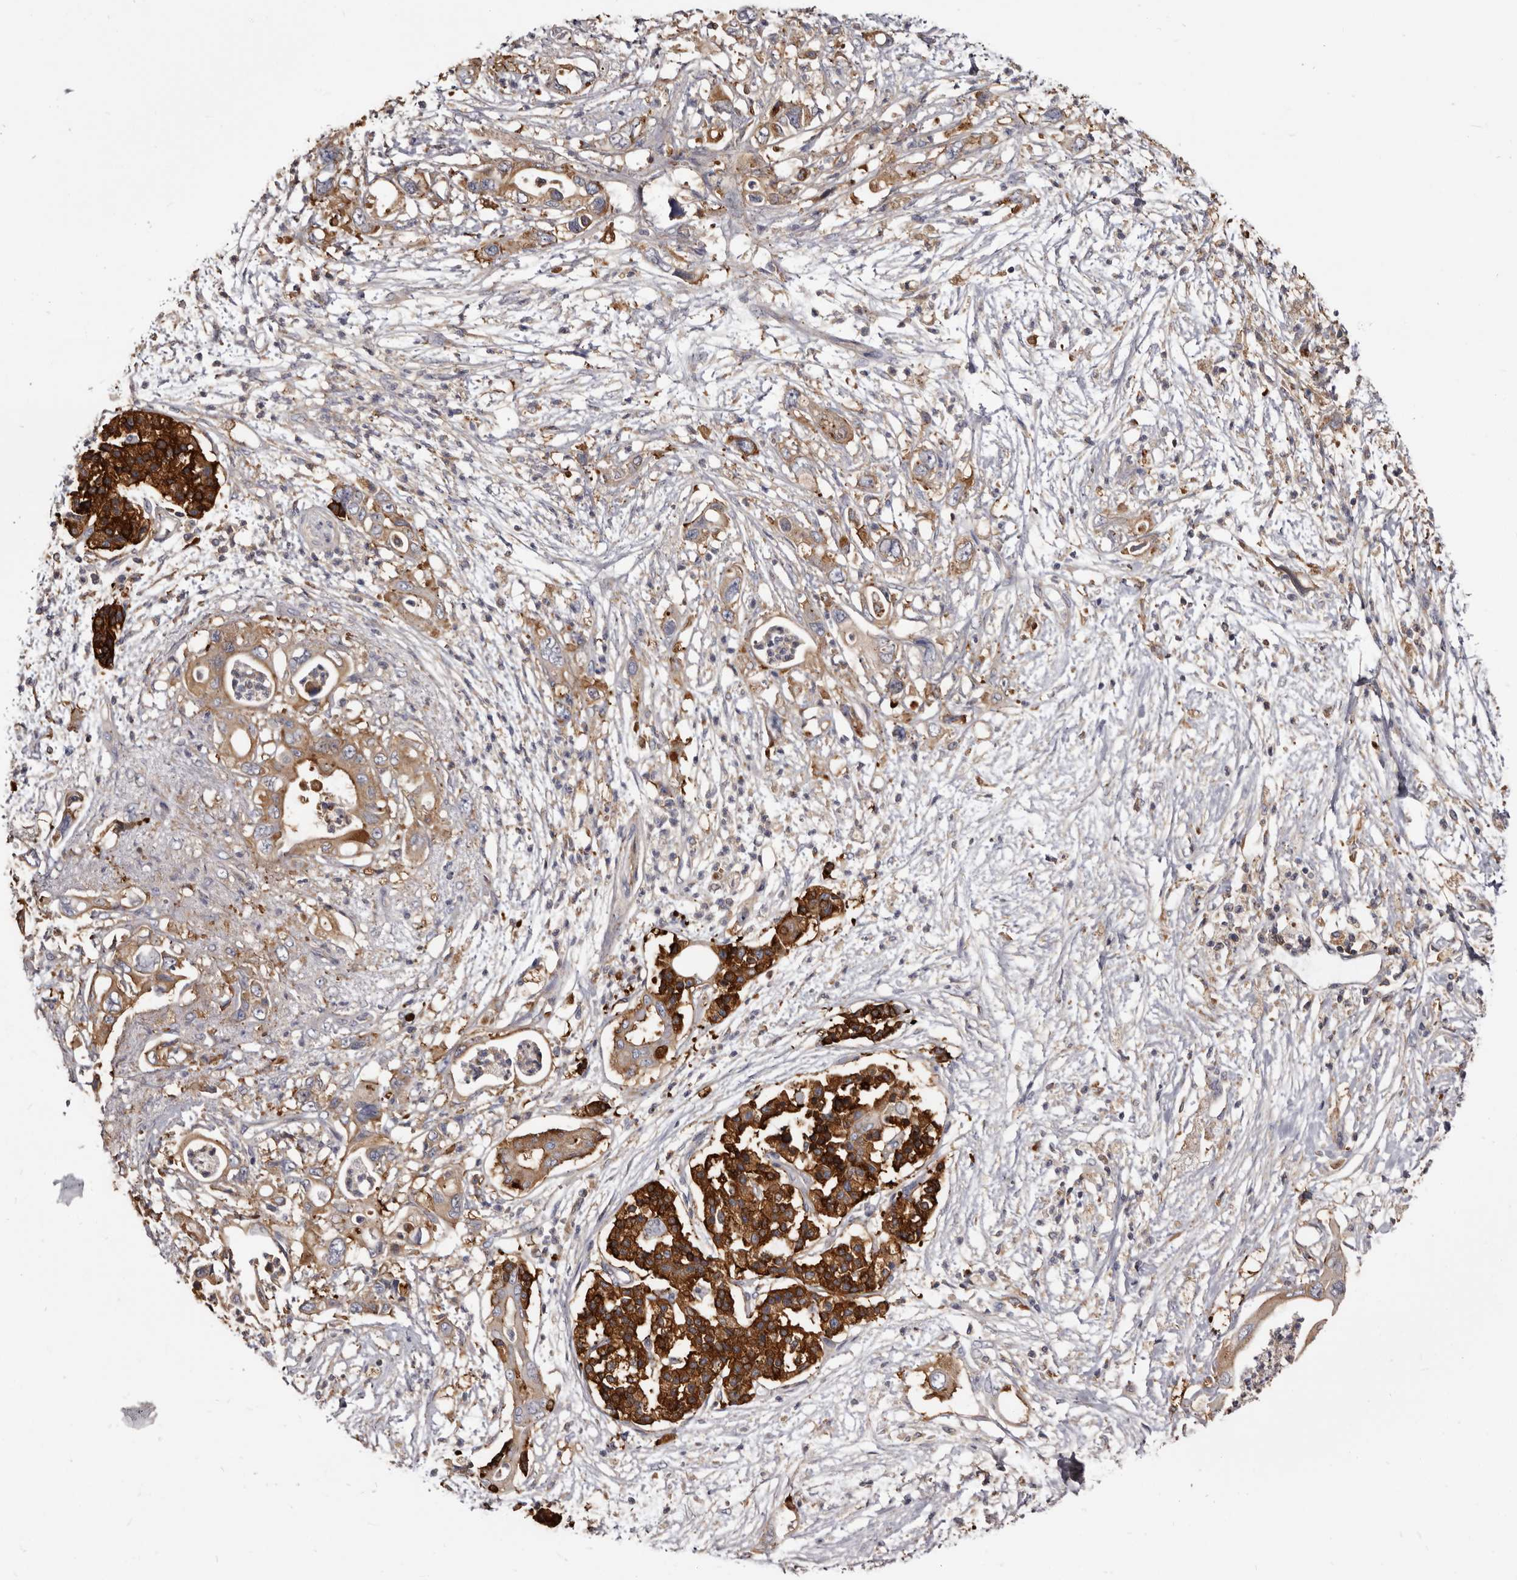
{"staining": {"intensity": "moderate", "quantity": ">75%", "location": "cytoplasmic/membranous"}, "tissue": "pancreatic cancer", "cell_type": "Tumor cells", "image_type": "cancer", "snomed": [{"axis": "morphology", "description": "Adenocarcinoma, NOS"}, {"axis": "topography", "description": "Pancreas"}], "caption": "Pancreatic adenocarcinoma stained with DAB immunohistochemistry (IHC) exhibits medium levels of moderate cytoplasmic/membranous positivity in about >75% of tumor cells.", "gene": "TPD52", "patient": {"sex": "male", "age": 66}}